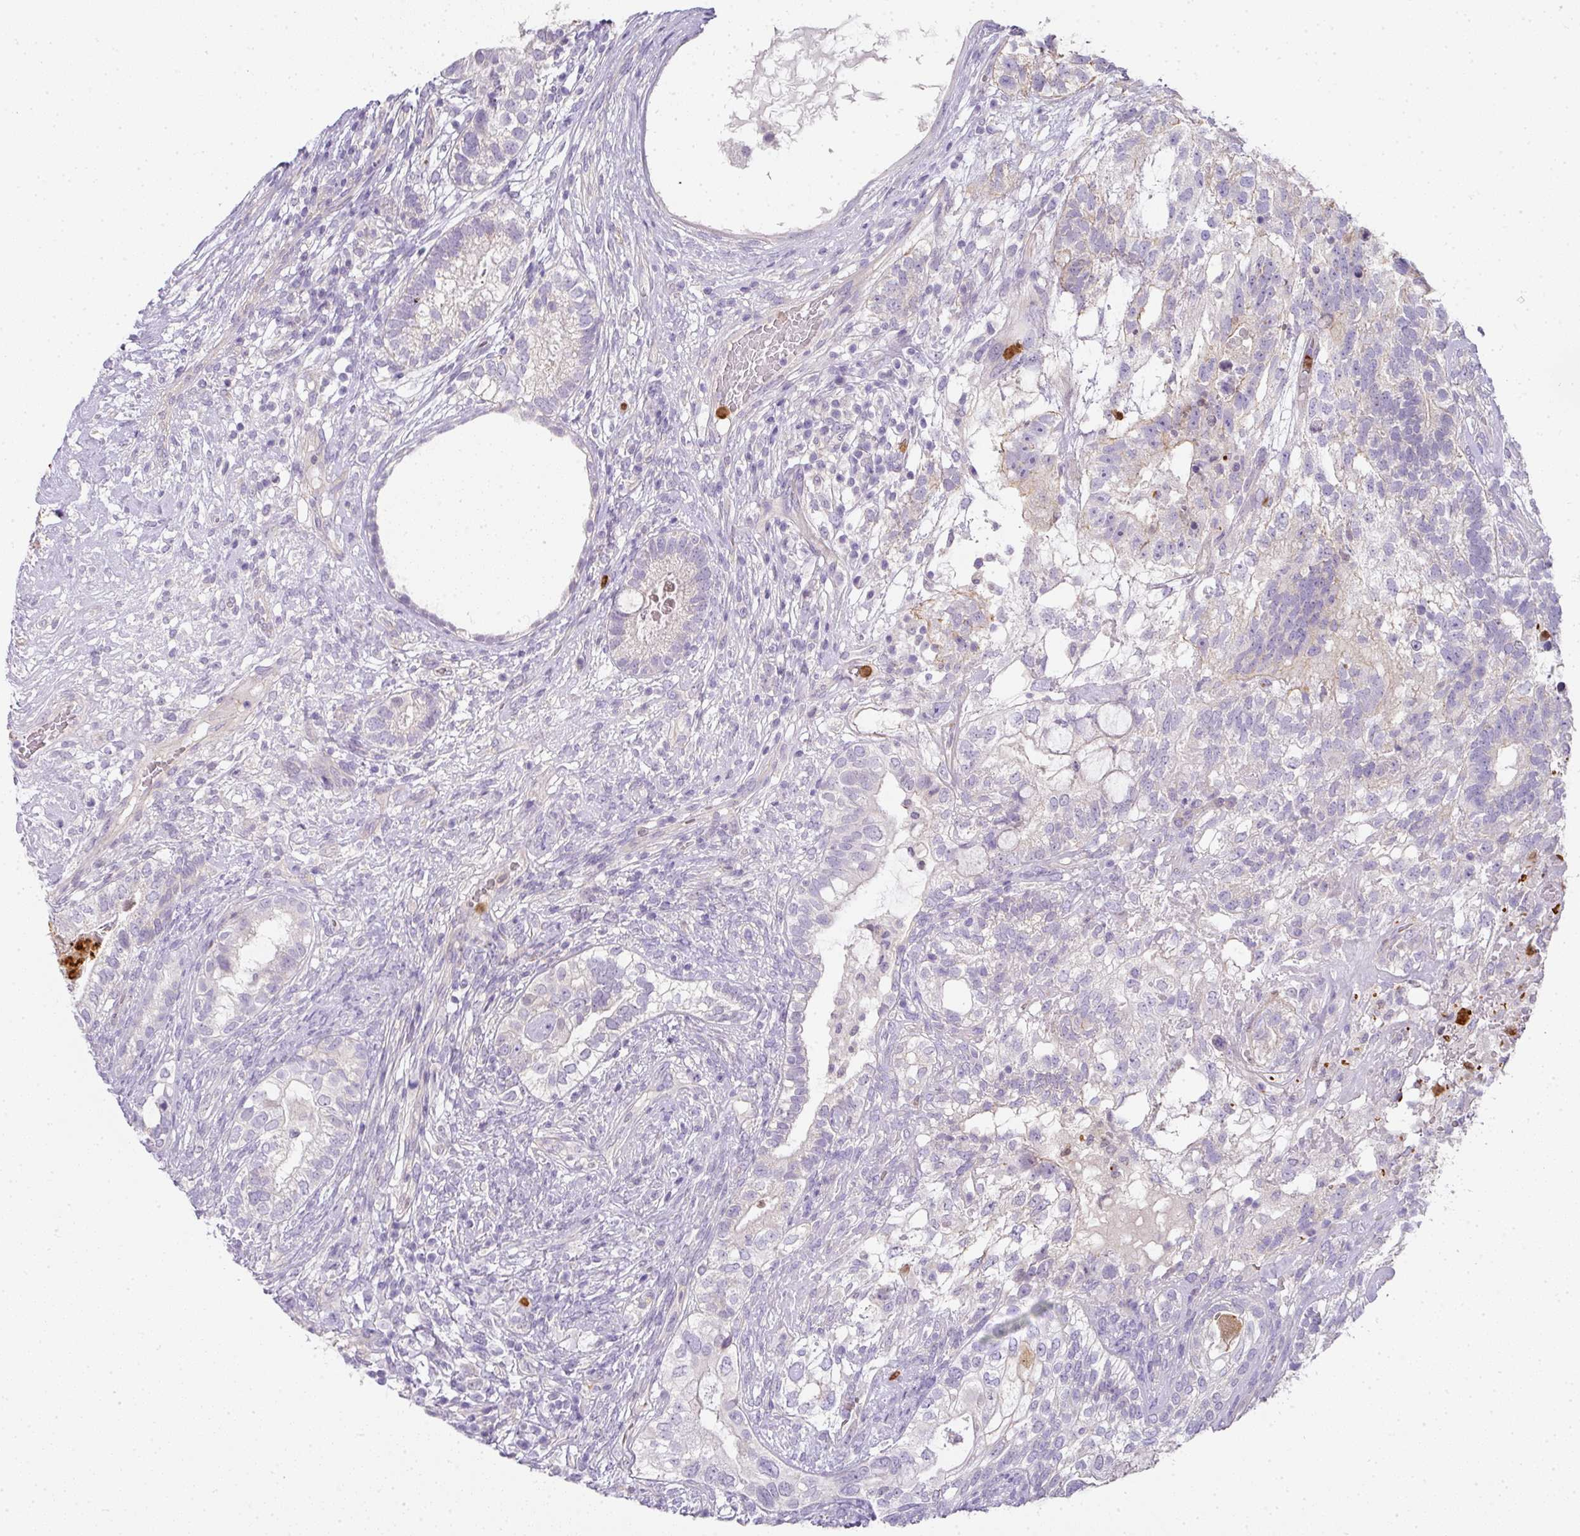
{"staining": {"intensity": "negative", "quantity": "none", "location": "none"}, "tissue": "testis cancer", "cell_type": "Tumor cells", "image_type": "cancer", "snomed": [{"axis": "morphology", "description": "Seminoma, NOS"}, {"axis": "morphology", "description": "Carcinoma, Embryonal, NOS"}, {"axis": "topography", "description": "Testis"}], "caption": "Micrograph shows no significant protein staining in tumor cells of testis cancer.", "gene": "HHEX", "patient": {"sex": "male", "age": 41}}